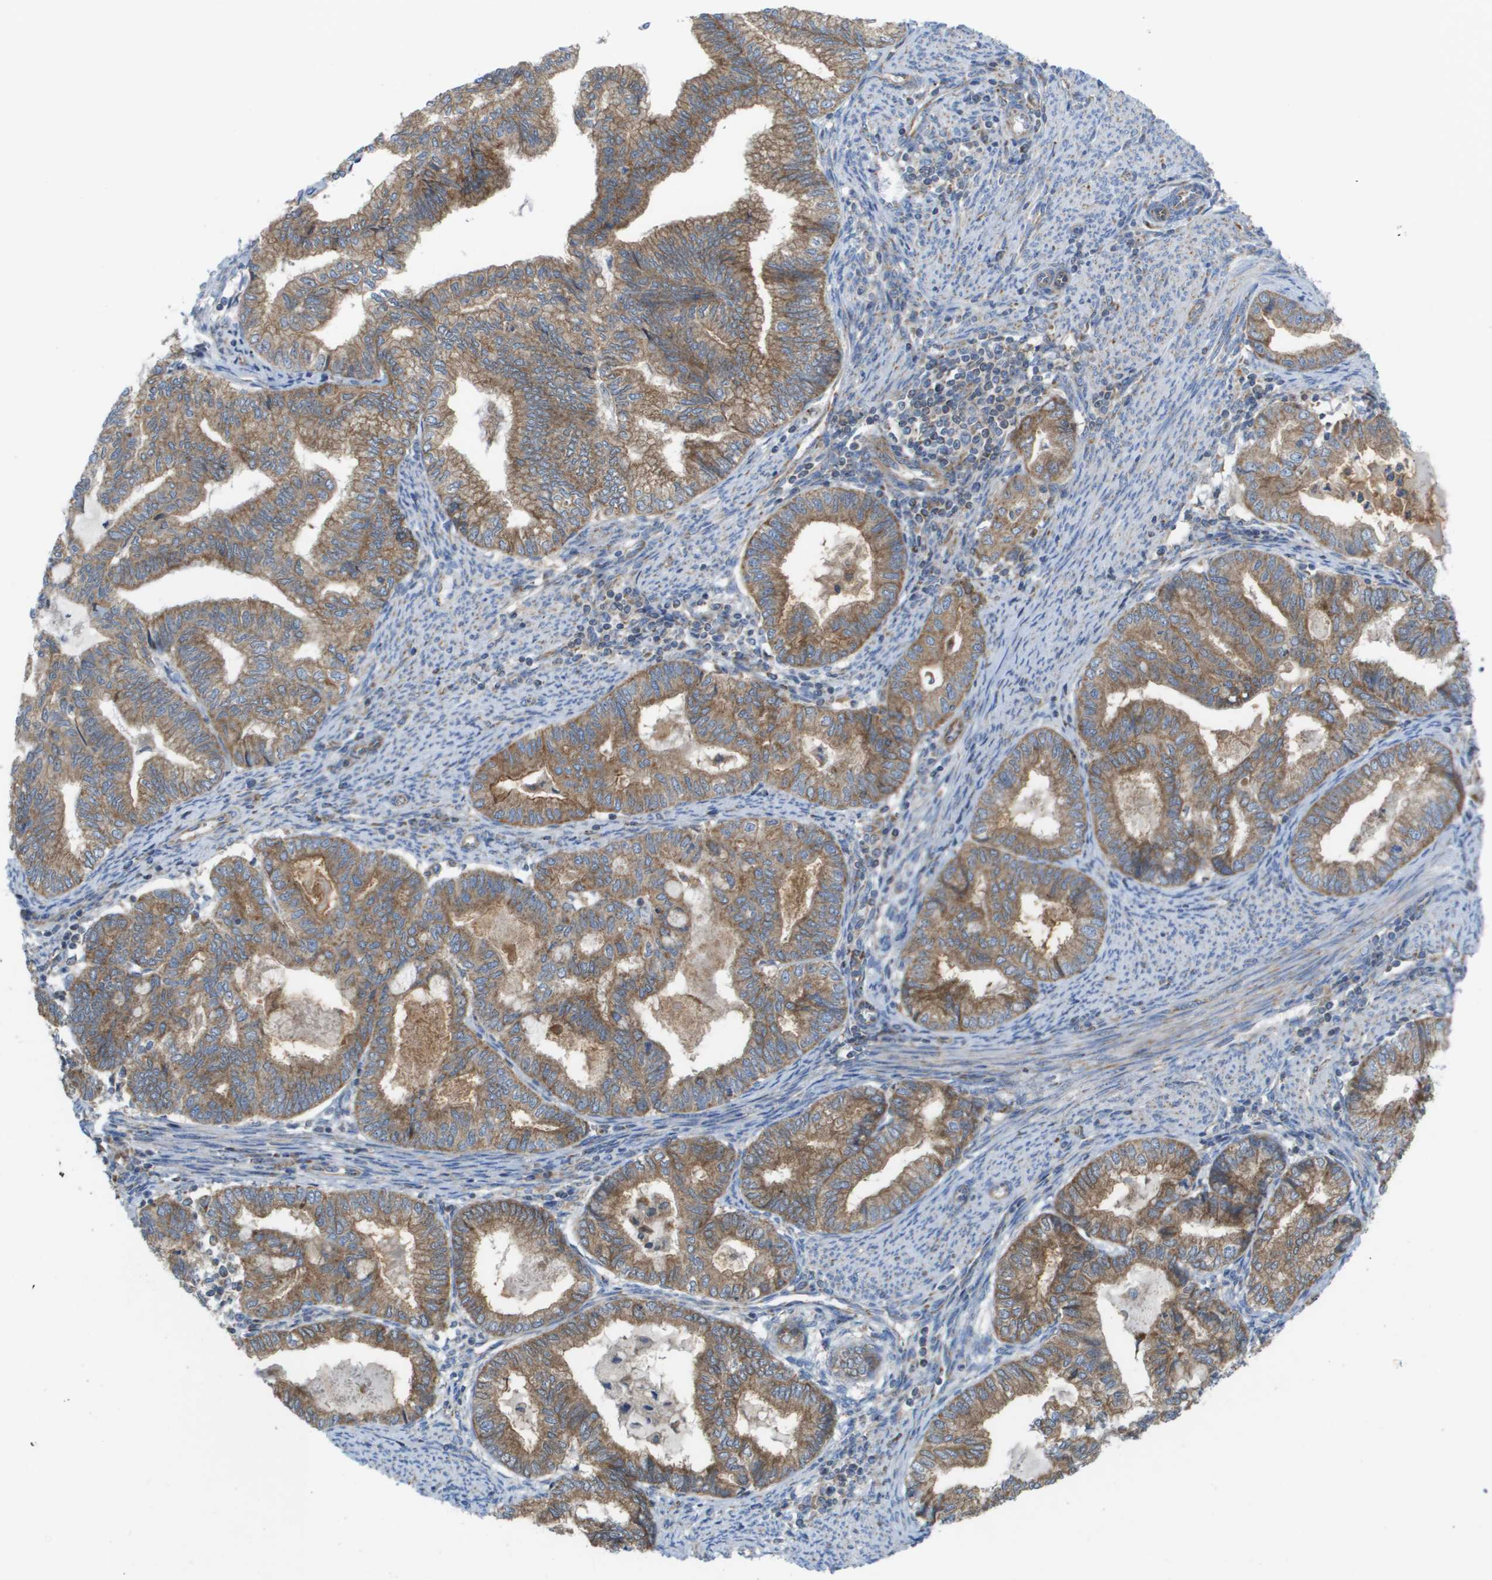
{"staining": {"intensity": "moderate", "quantity": ">75%", "location": "cytoplasmic/membranous"}, "tissue": "endometrial cancer", "cell_type": "Tumor cells", "image_type": "cancer", "snomed": [{"axis": "morphology", "description": "Adenocarcinoma, NOS"}, {"axis": "topography", "description": "Endometrium"}], "caption": "The micrograph shows staining of endometrial cancer, revealing moderate cytoplasmic/membranous protein staining (brown color) within tumor cells.", "gene": "FIS1", "patient": {"sex": "female", "age": 79}}